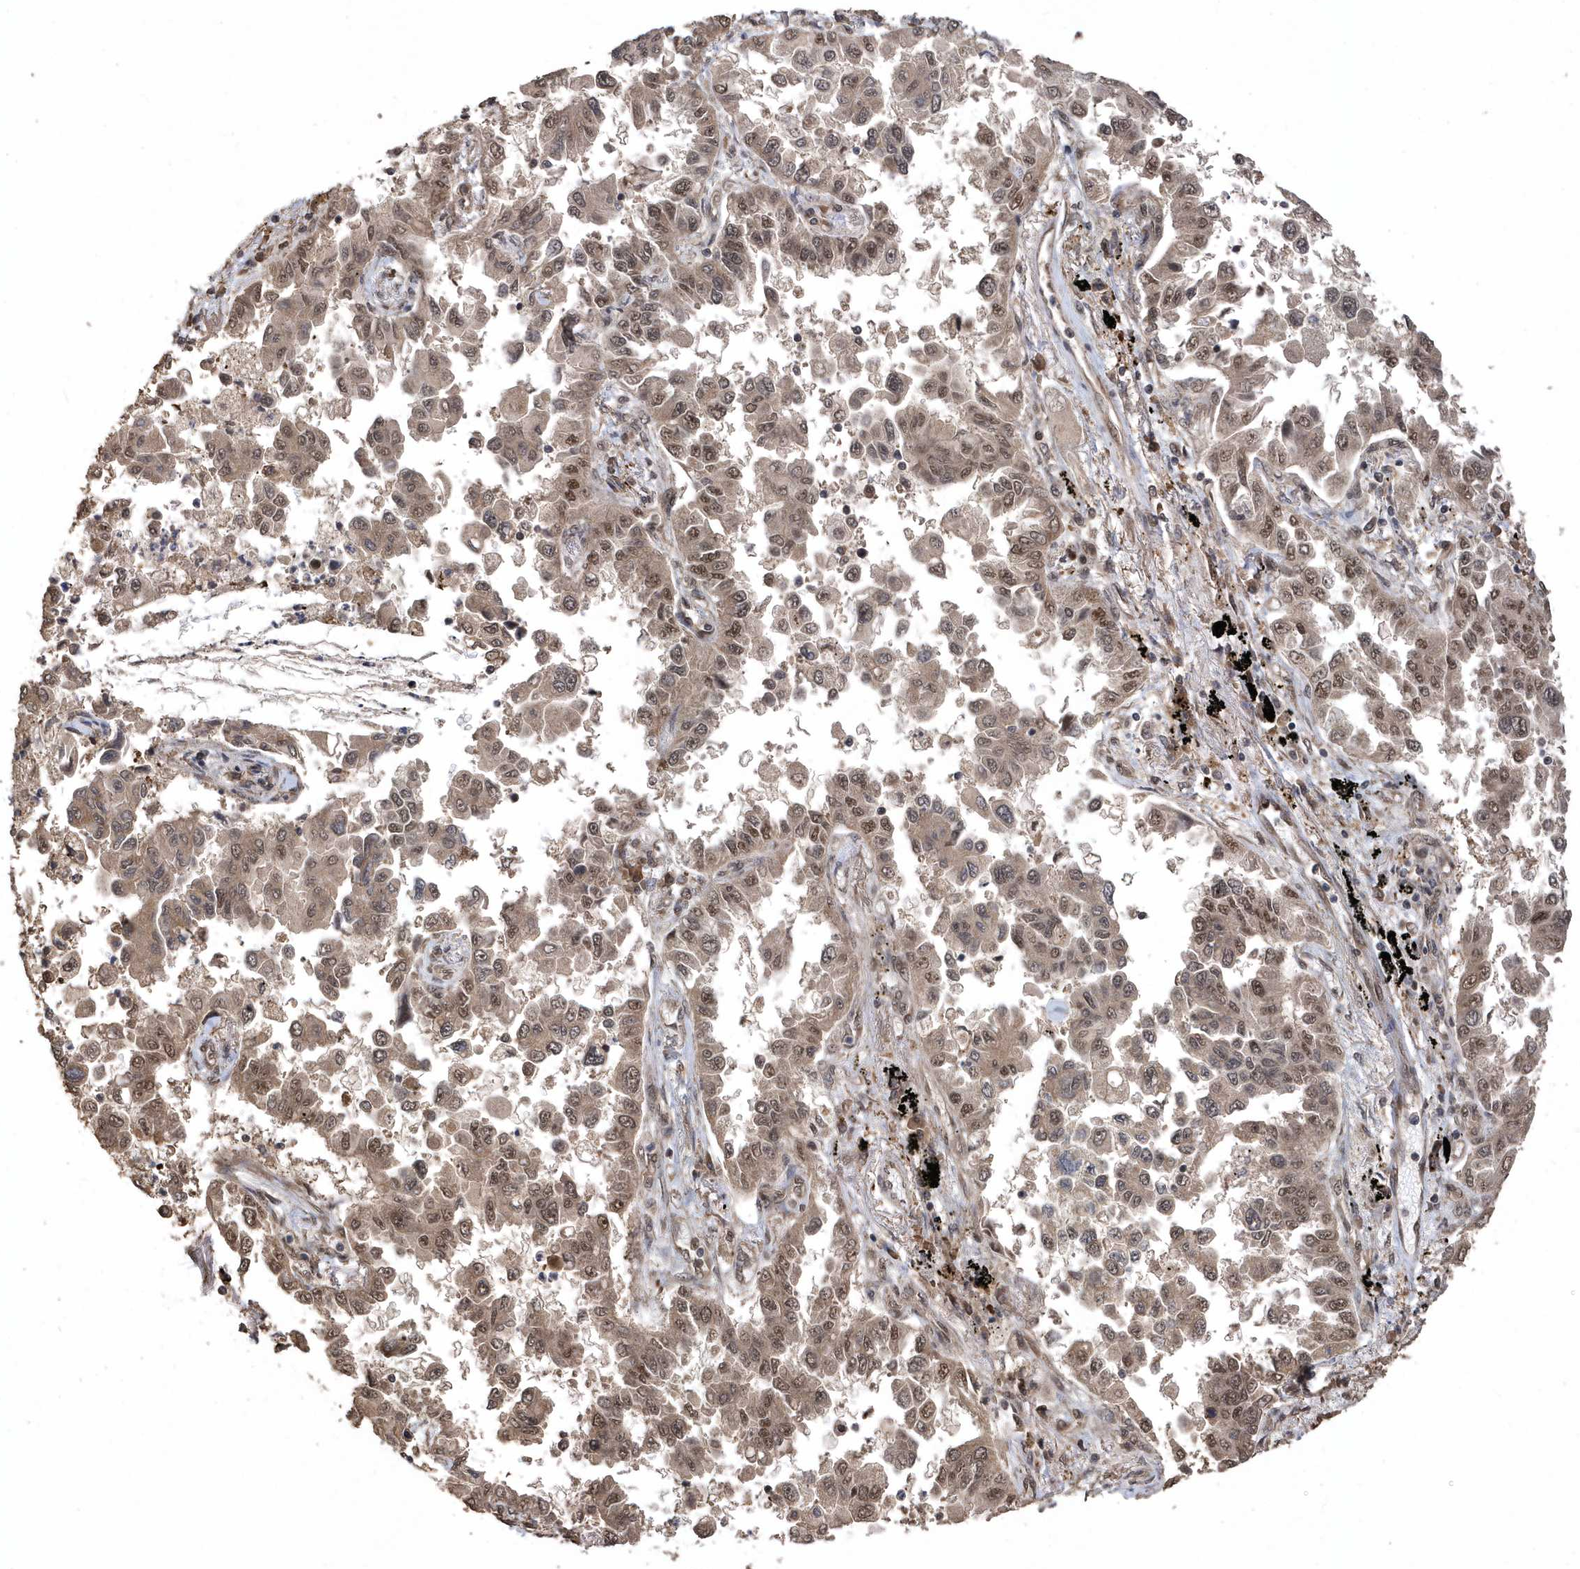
{"staining": {"intensity": "strong", "quantity": ">75%", "location": "cytoplasmic/membranous,nuclear"}, "tissue": "lung cancer", "cell_type": "Tumor cells", "image_type": "cancer", "snomed": [{"axis": "morphology", "description": "Adenocarcinoma, NOS"}, {"axis": "topography", "description": "Lung"}], "caption": "Tumor cells demonstrate high levels of strong cytoplasmic/membranous and nuclear staining in approximately >75% of cells in lung adenocarcinoma.", "gene": "INTS12", "patient": {"sex": "female", "age": 67}}